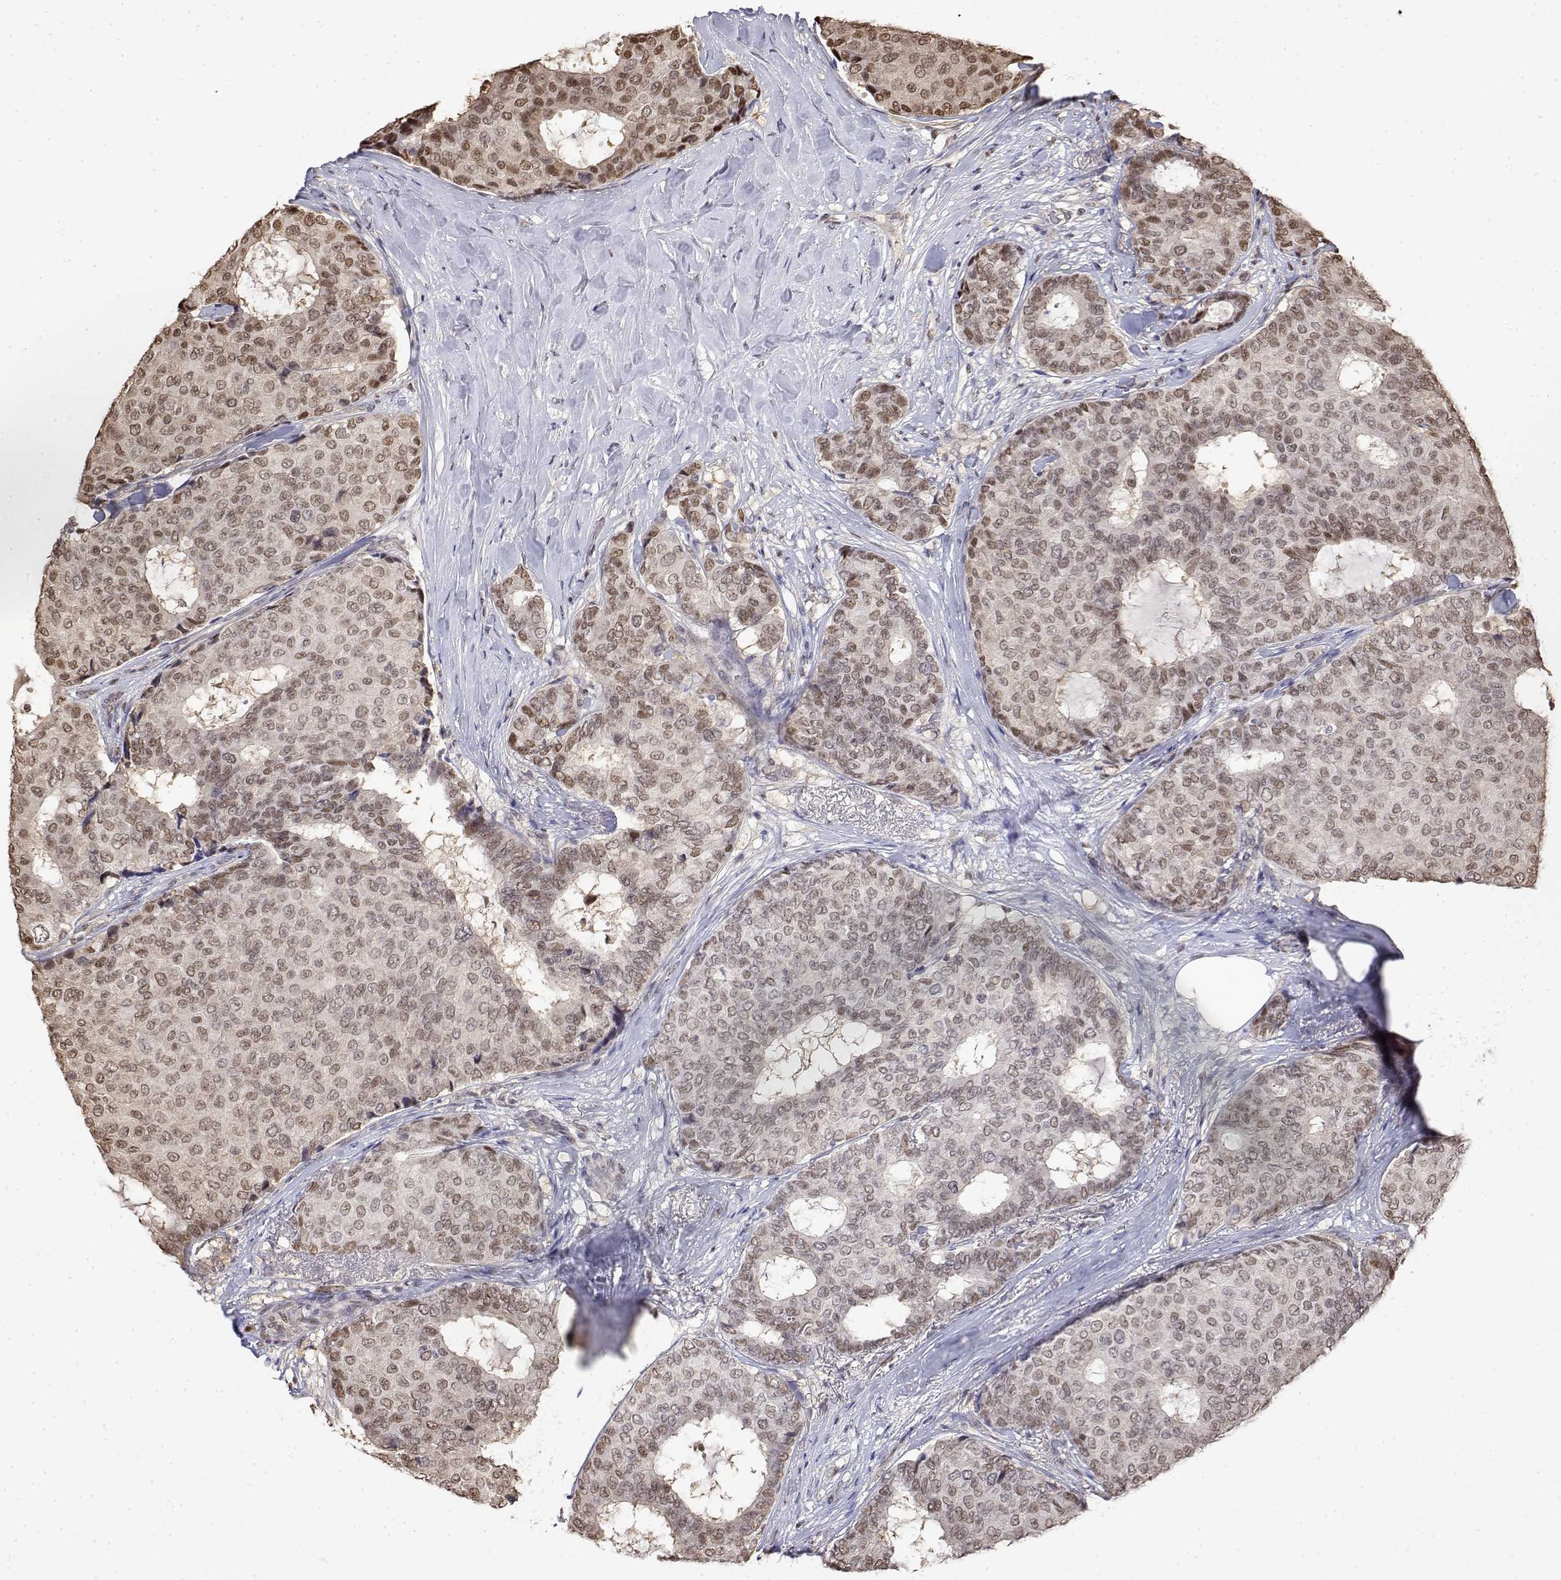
{"staining": {"intensity": "weak", "quantity": ">75%", "location": "nuclear"}, "tissue": "breast cancer", "cell_type": "Tumor cells", "image_type": "cancer", "snomed": [{"axis": "morphology", "description": "Duct carcinoma"}, {"axis": "topography", "description": "Breast"}], "caption": "Breast cancer stained with a protein marker exhibits weak staining in tumor cells.", "gene": "TPI1", "patient": {"sex": "female", "age": 75}}